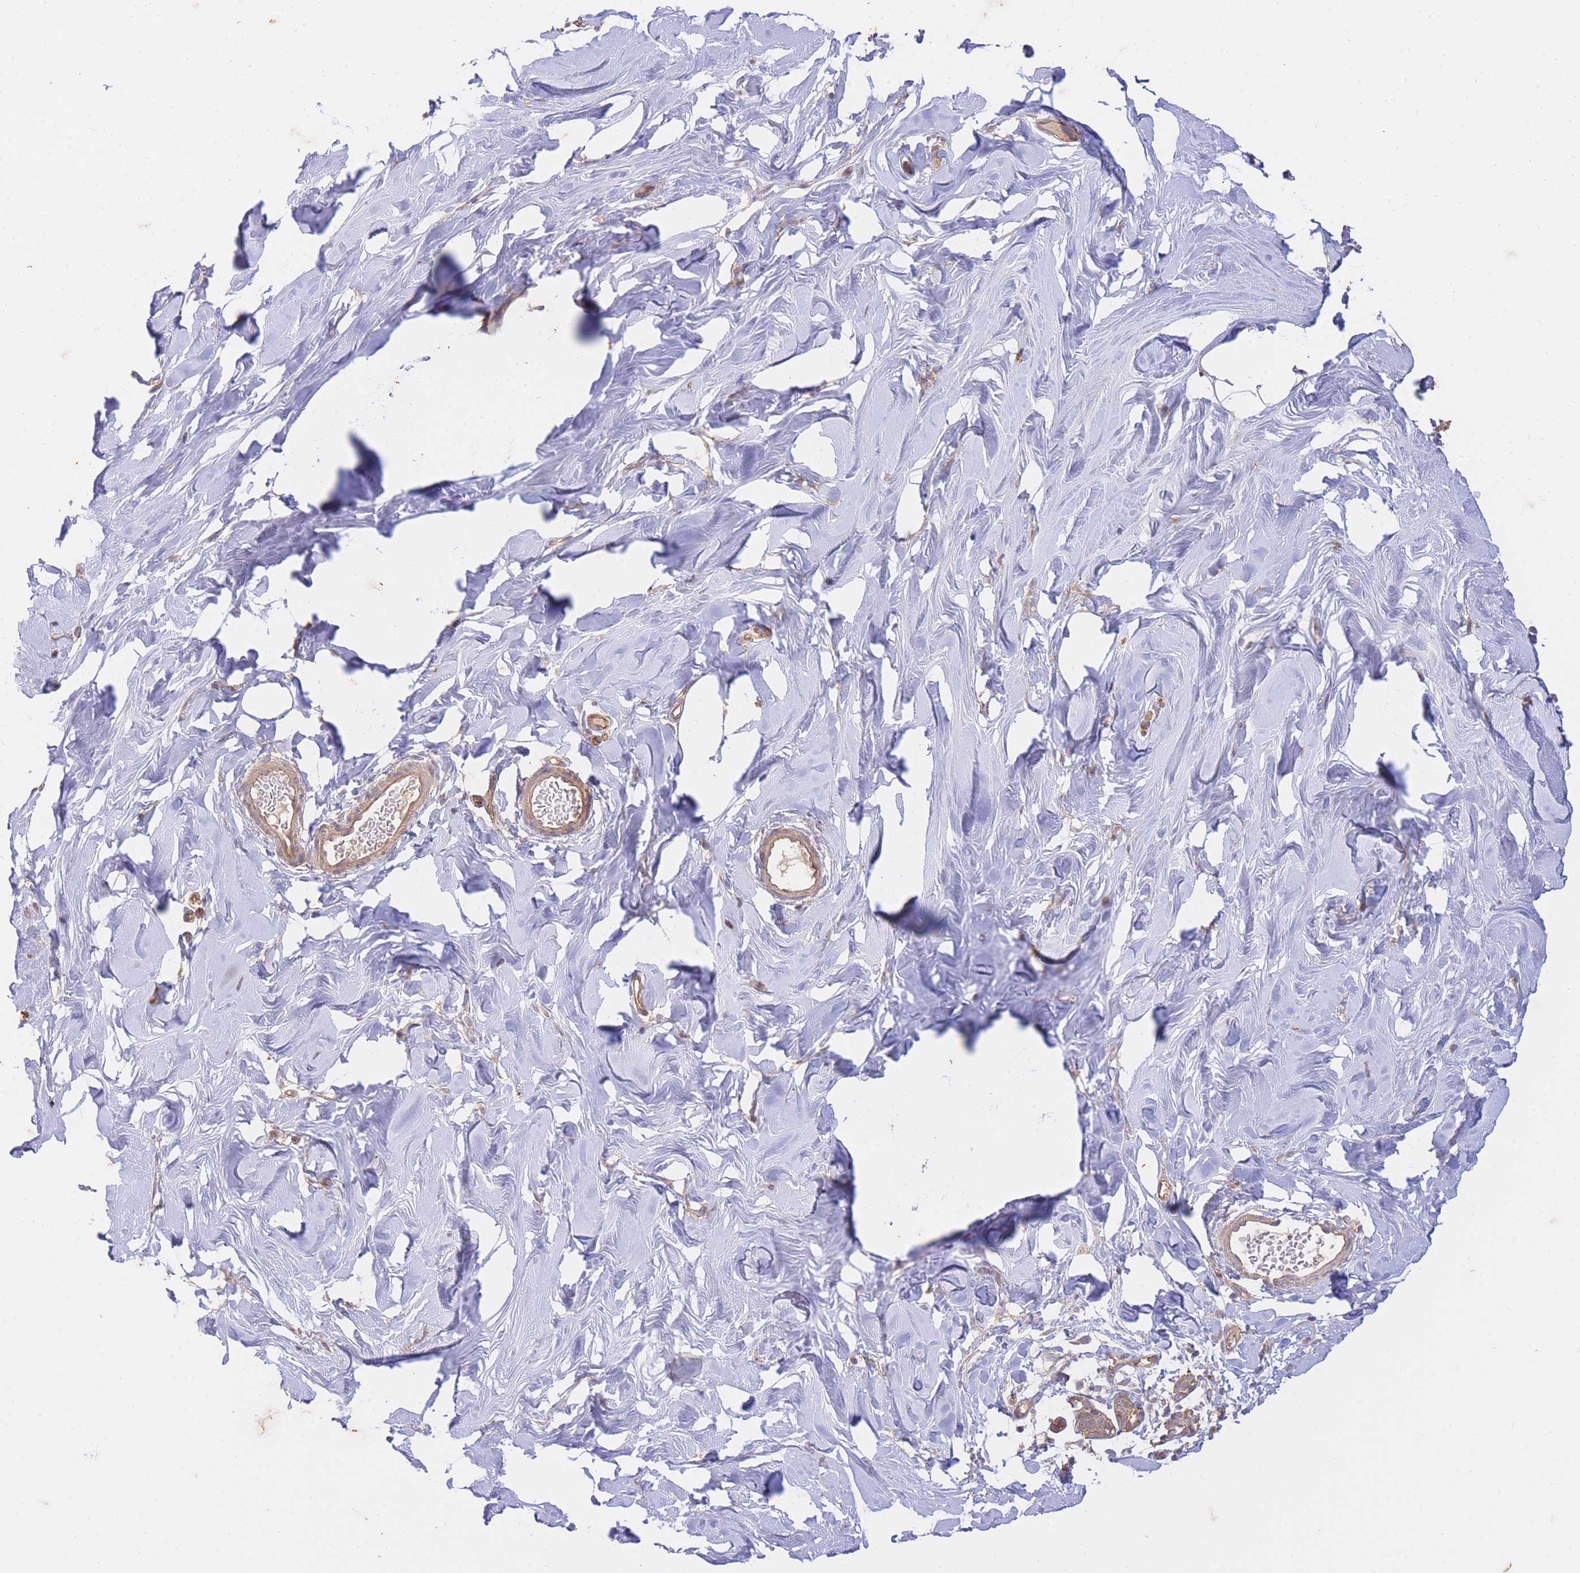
{"staining": {"intensity": "negative", "quantity": "none", "location": "none"}, "tissue": "breast", "cell_type": "Adipocytes", "image_type": "normal", "snomed": [{"axis": "morphology", "description": "Normal tissue, NOS"}, {"axis": "topography", "description": "Breast"}], "caption": "This is an immunohistochemistry (IHC) image of unremarkable breast. There is no positivity in adipocytes.", "gene": "ST8SIA4", "patient": {"sex": "female", "age": 27}}